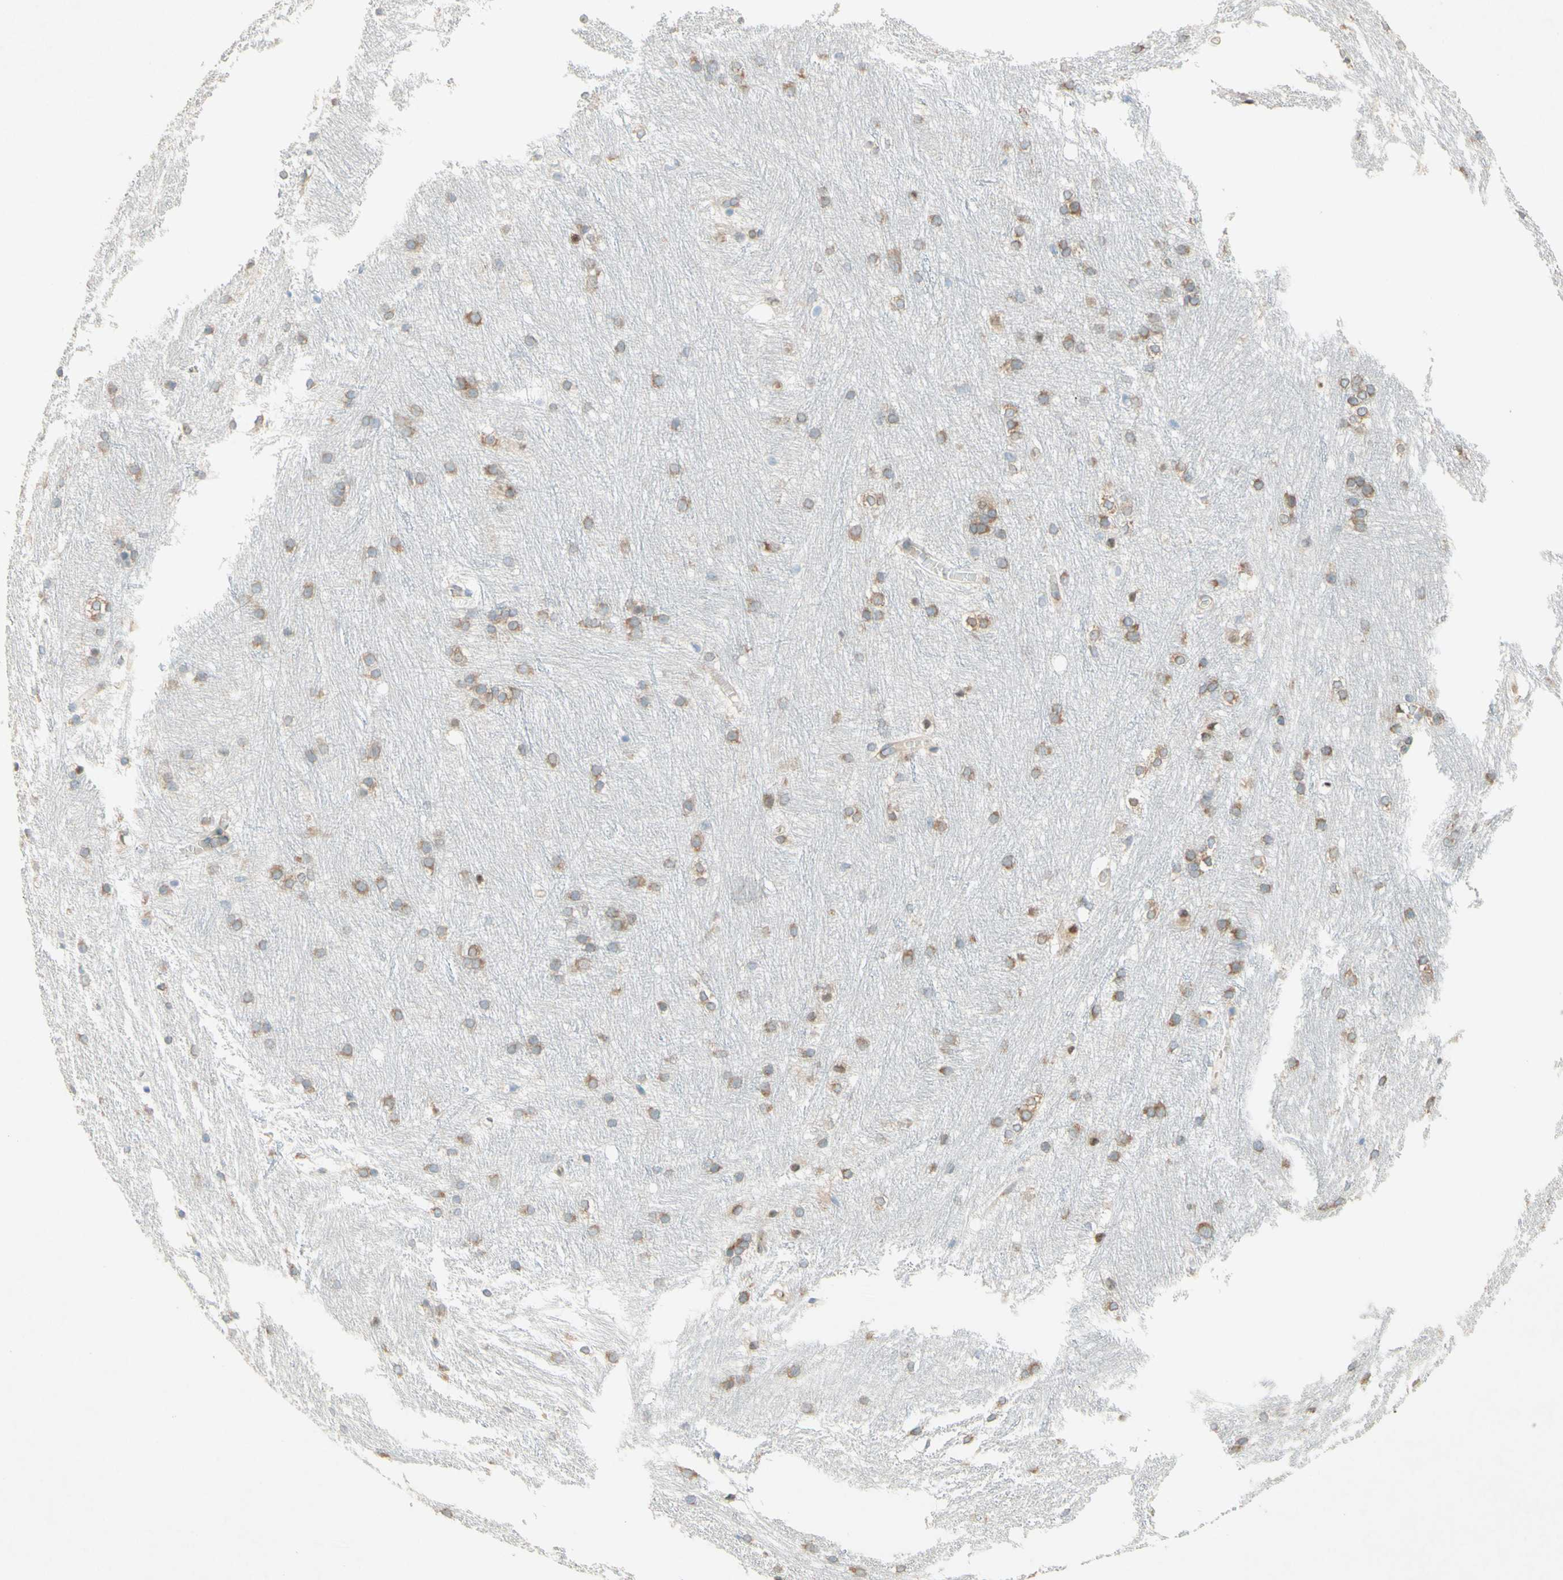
{"staining": {"intensity": "moderate", "quantity": "<25%", "location": "cytoplasmic/membranous"}, "tissue": "caudate", "cell_type": "Glial cells", "image_type": "normal", "snomed": [{"axis": "morphology", "description": "Normal tissue, NOS"}, {"axis": "topography", "description": "Lateral ventricle wall"}], "caption": "Immunohistochemical staining of normal human caudate shows <25% levels of moderate cytoplasmic/membranous protein staining in approximately <25% of glial cells. The protein is stained brown, and the nuclei are stained in blue (DAB (3,3'-diaminobenzidine) IHC with brightfield microscopy, high magnification).", "gene": "PABPC1", "patient": {"sex": "female", "age": 19}}